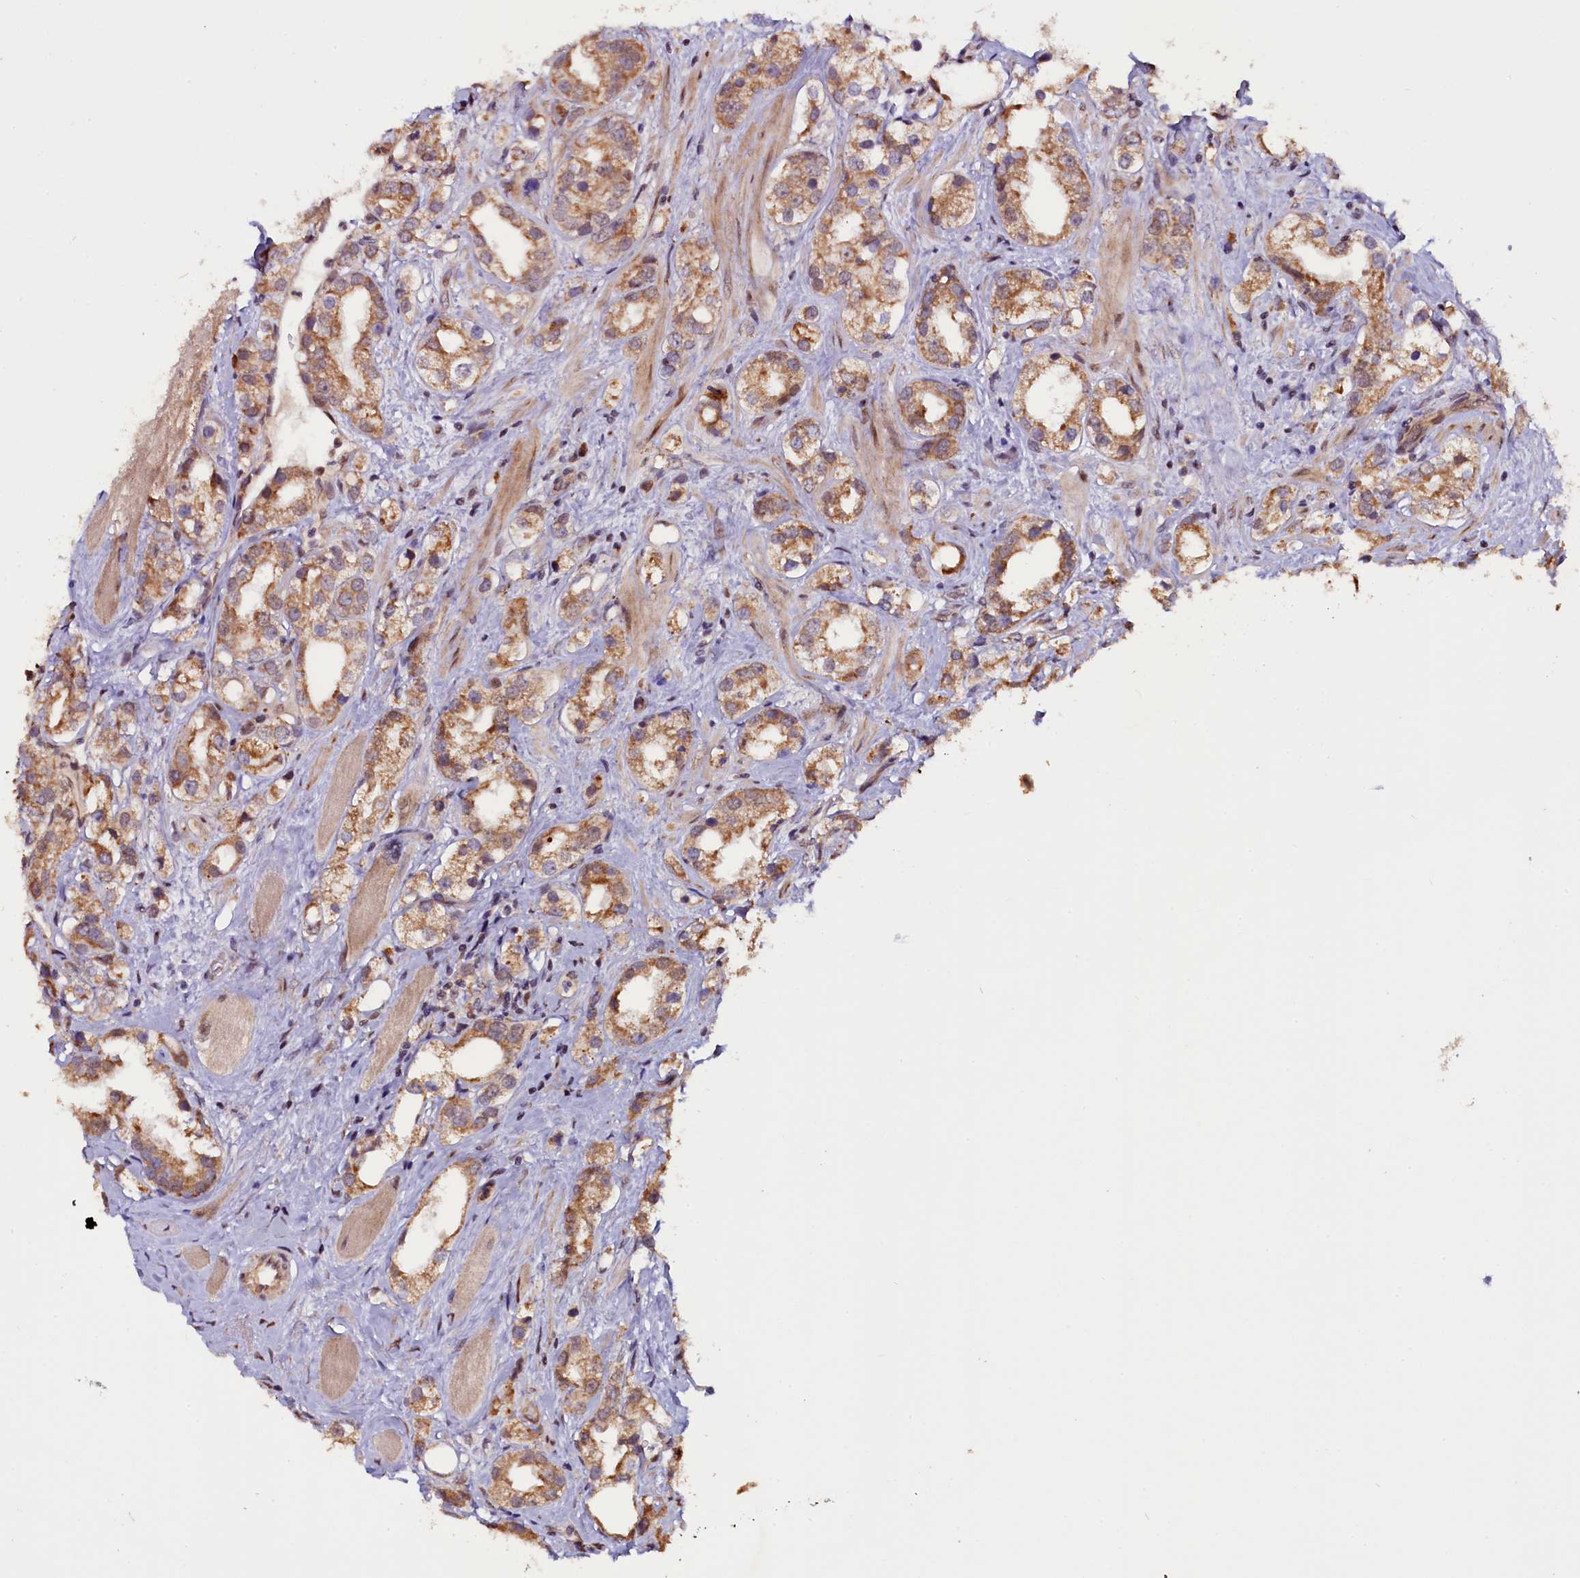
{"staining": {"intensity": "moderate", "quantity": ">75%", "location": "cytoplasmic/membranous"}, "tissue": "prostate cancer", "cell_type": "Tumor cells", "image_type": "cancer", "snomed": [{"axis": "morphology", "description": "Adenocarcinoma, NOS"}, {"axis": "topography", "description": "Prostate"}], "caption": "Prostate cancer (adenocarcinoma) stained for a protein (brown) displays moderate cytoplasmic/membranous positive expression in approximately >75% of tumor cells.", "gene": "RPUSD2", "patient": {"sex": "male", "age": 79}}